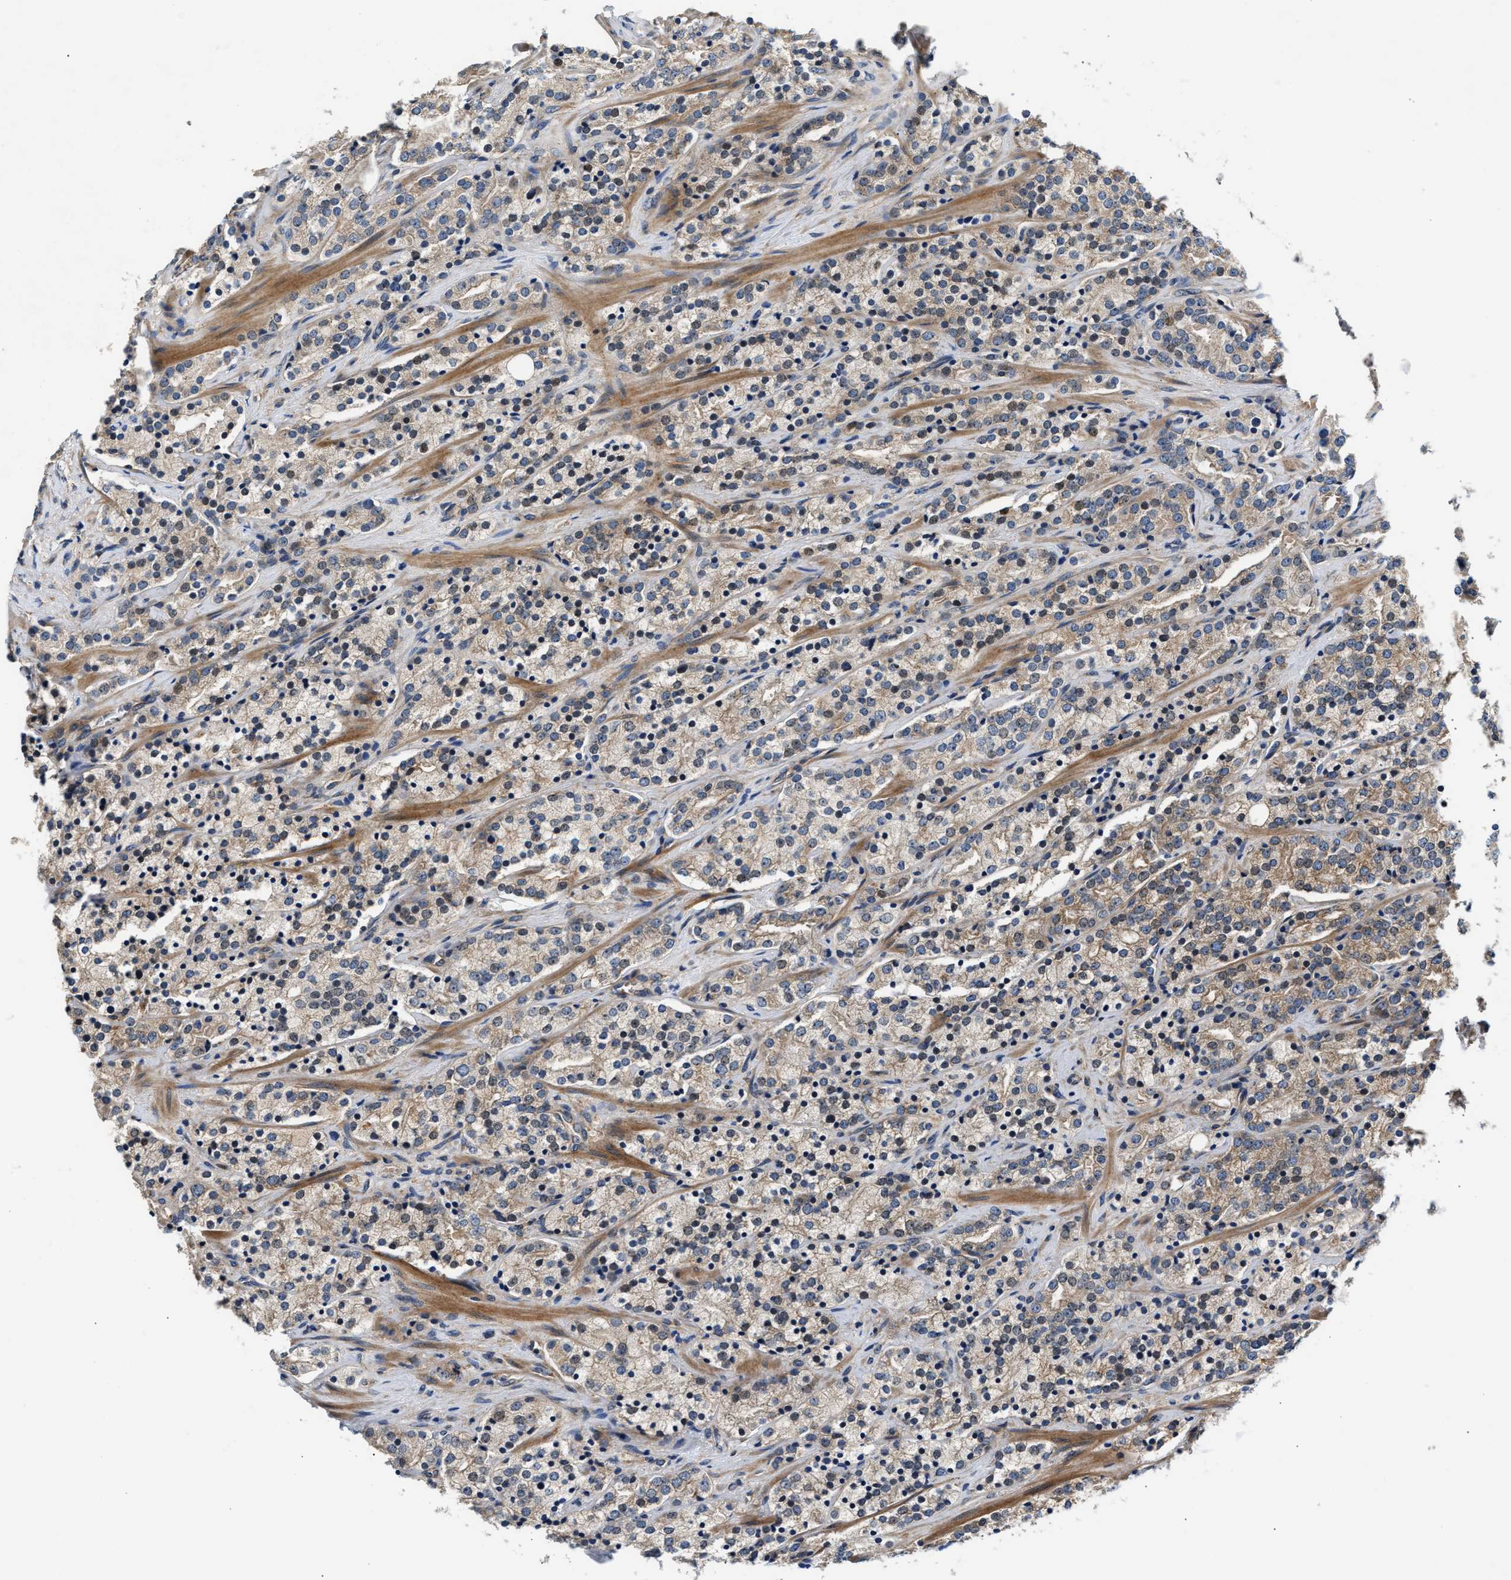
{"staining": {"intensity": "moderate", "quantity": "25%-75%", "location": "cytoplasmic/membranous"}, "tissue": "prostate cancer", "cell_type": "Tumor cells", "image_type": "cancer", "snomed": [{"axis": "morphology", "description": "Adenocarcinoma, High grade"}, {"axis": "topography", "description": "Prostate"}], "caption": "Immunohistochemistry (IHC) (DAB) staining of prostate cancer (high-grade adenocarcinoma) displays moderate cytoplasmic/membranous protein expression in about 25%-75% of tumor cells.", "gene": "TEX2", "patient": {"sex": "male", "age": 71}}